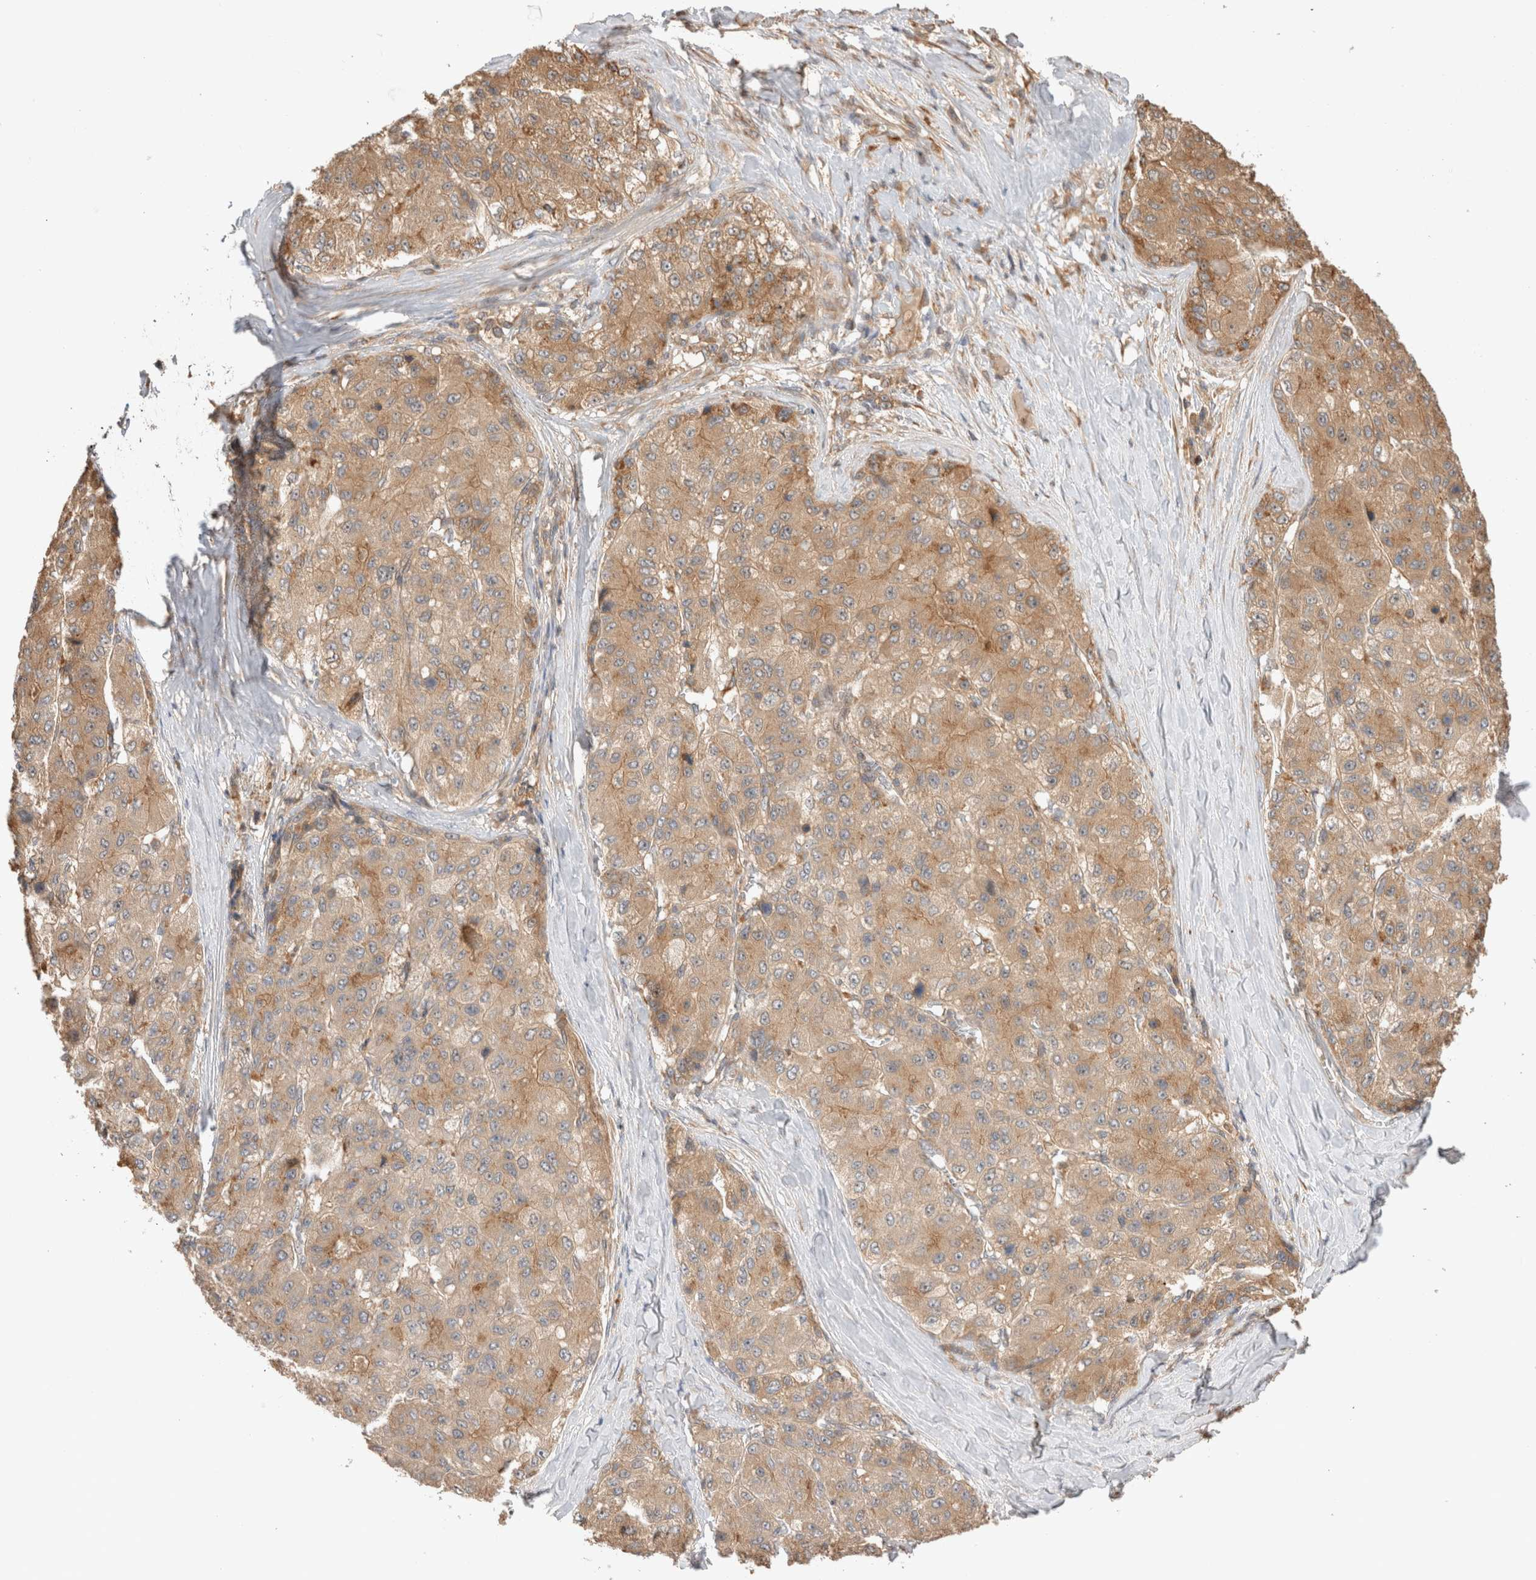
{"staining": {"intensity": "moderate", "quantity": ">75%", "location": "cytoplasmic/membranous"}, "tissue": "liver cancer", "cell_type": "Tumor cells", "image_type": "cancer", "snomed": [{"axis": "morphology", "description": "Carcinoma, Hepatocellular, NOS"}, {"axis": "topography", "description": "Liver"}], "caption": "About >75% of tumor cells in human liver cancer demonstrate moderate cytoplasmic/membranous protein expression as visualized by brown immunohistochemical staining.", "gene": "VPS28", "patient": {"sex": "male", "age": 80}}